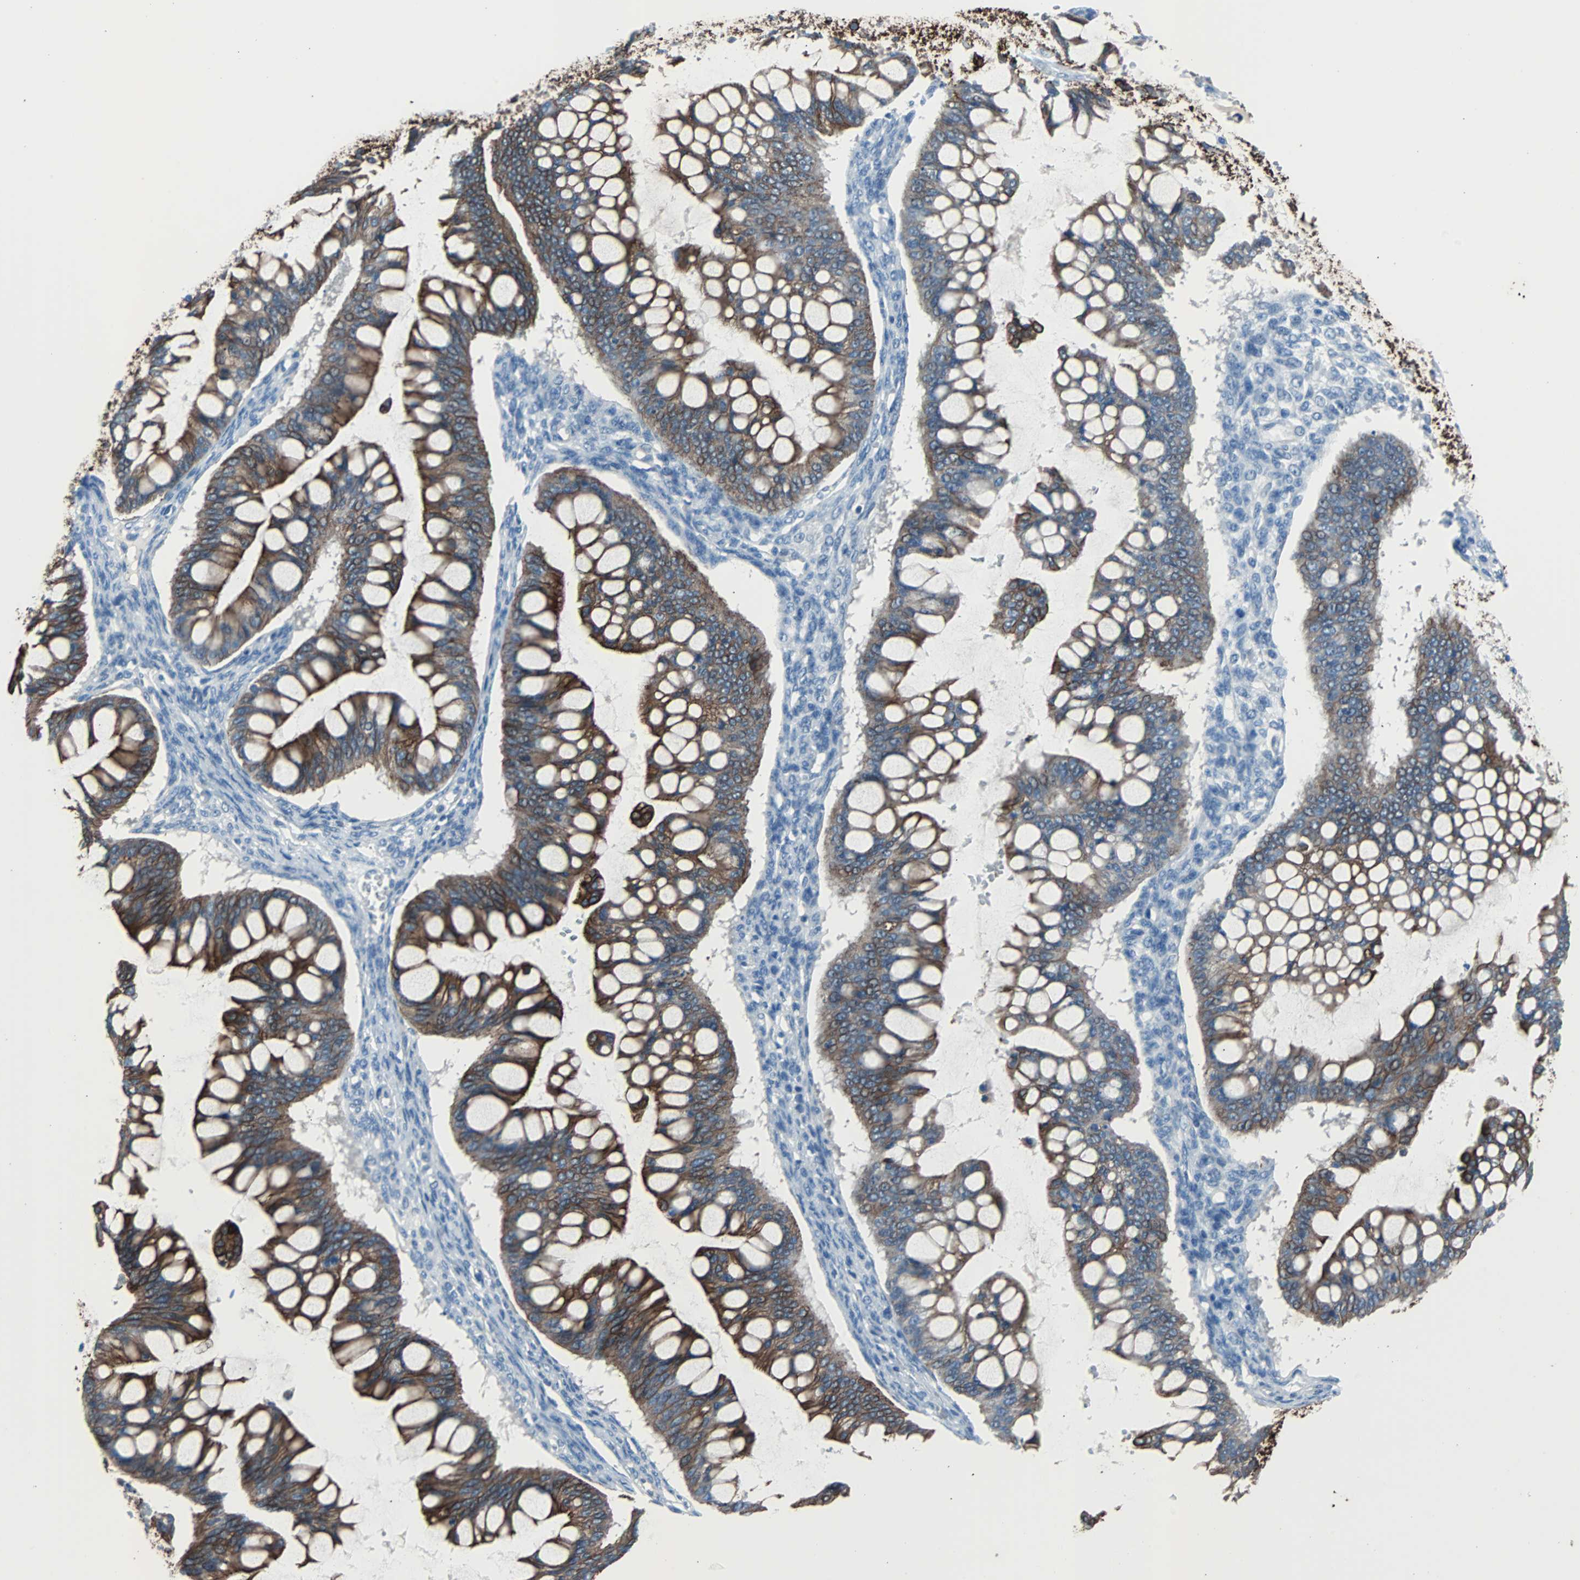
{"staining": {"intensity": "strong", "quantity": ">75%", "location": "cytoplasmic/membranous"}, "tissue": "ovarian cancer", "cell_type": "Tumor cells", "image_type": "cancer", "snomed": [{"axis": "morphology", "description": "Cystadenocarcinoma, mucinous, NOS"}, {"axis": "topography", "description": "Ovary"}], "caption": "This histopathology image displays ovarian cancer stained with immunohistochemistry to label a protein in brown. The cytoplasmic/membranous of tumor cells show strong positivity for the protein. Nuclei are counter-stained blue.", "gene": "KRT7", "patient": {"sex": "female", "age": 73}}